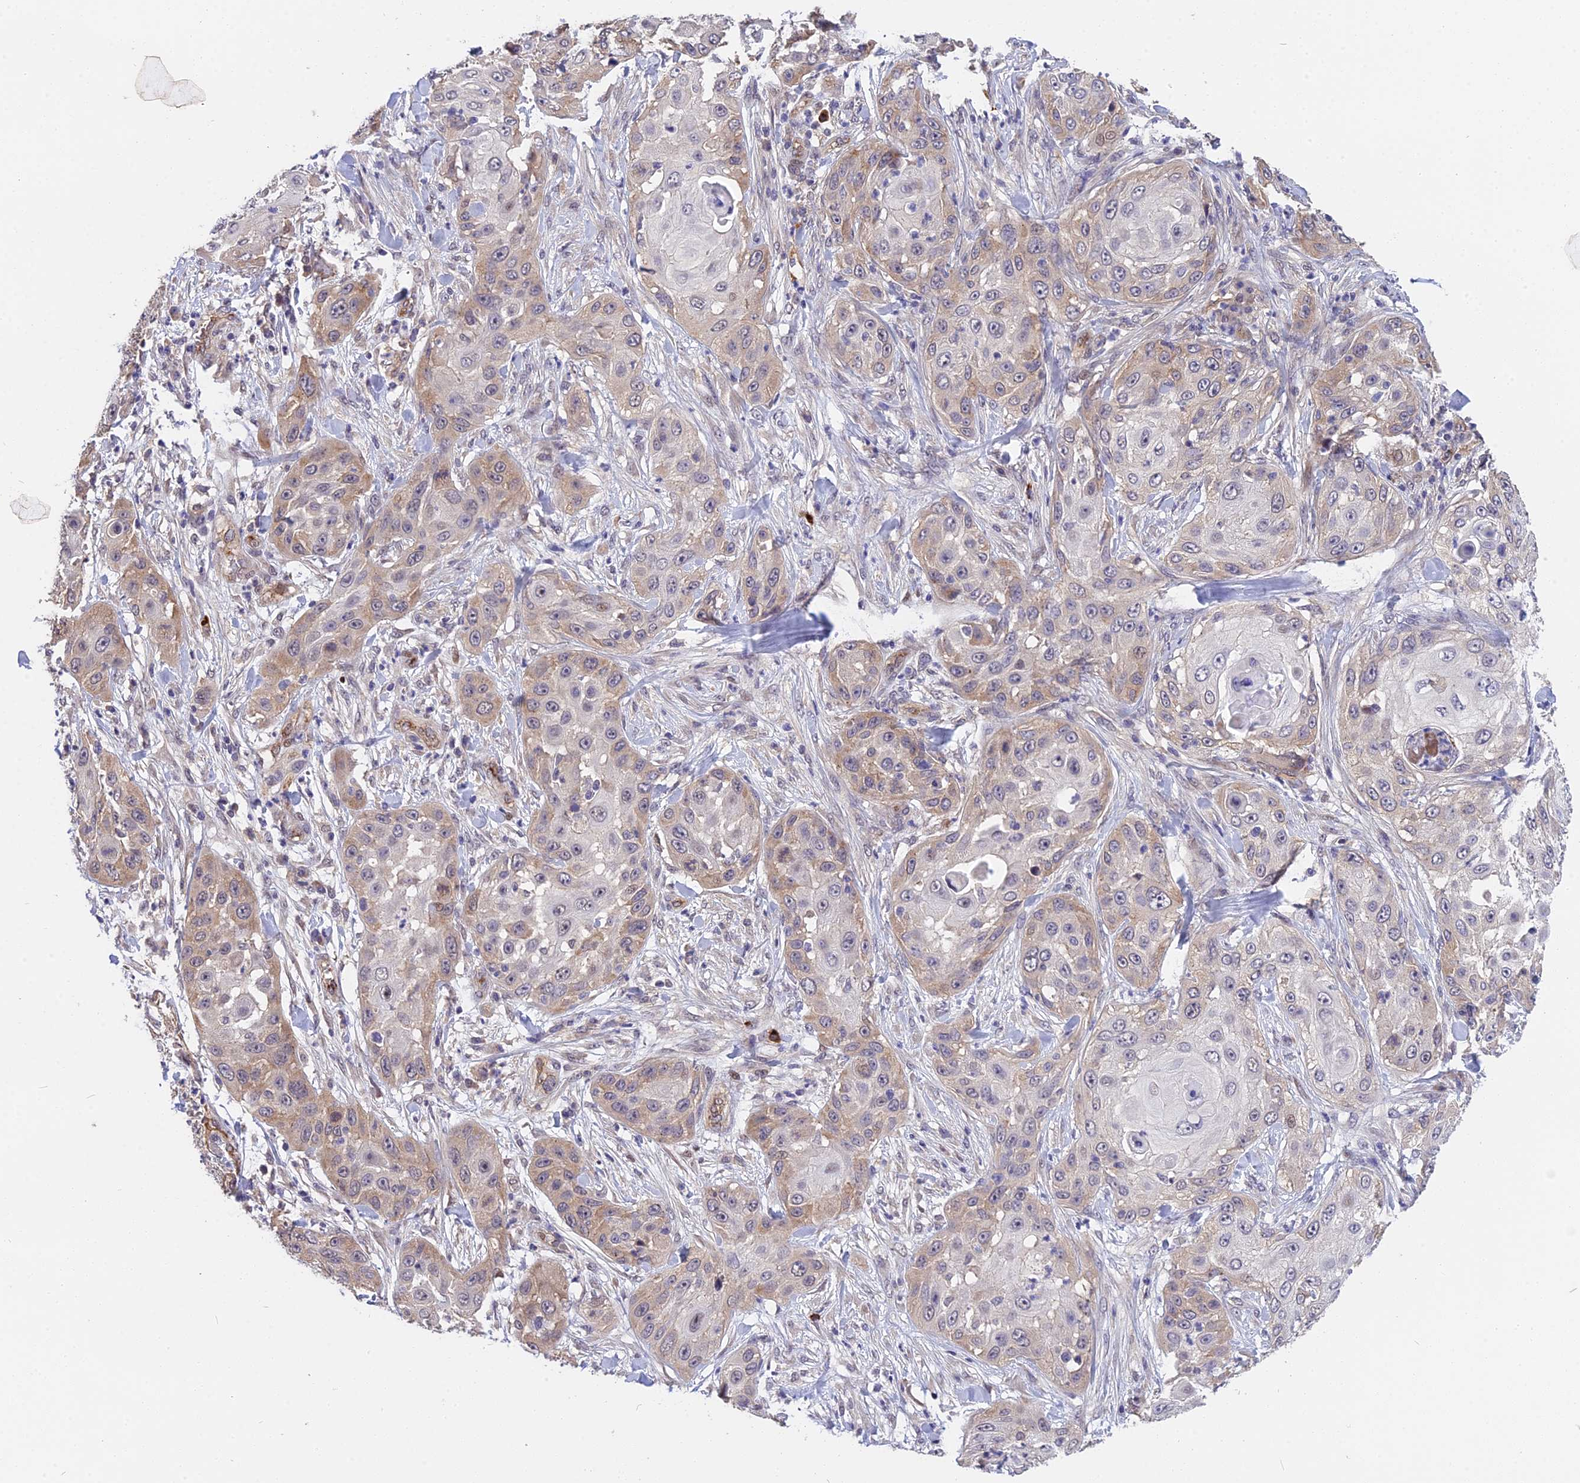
{"staining": {"intensity": "weak", "quantity": "25%-75%", "location": "cytoplasmic/membranous"}, "tissue": "skin cancer", "cell_type": "Tumor cells", "image_type": "cancer", "snomed": [{"axis": "morphology", "description": "Squamous cell carcinoma, NOS"}, {"axis": "topography", "description": "Skin"}], "caption": "Immunohistochemical staining of skin cancer (squamous cell carcinoma) demonstrates low levels of weak cytoplasmic/membranous protein expression in about 25%-75% of tumor cells.", "gene": "MFSD2A", "patient": {"sex": "female", "age": 44}}